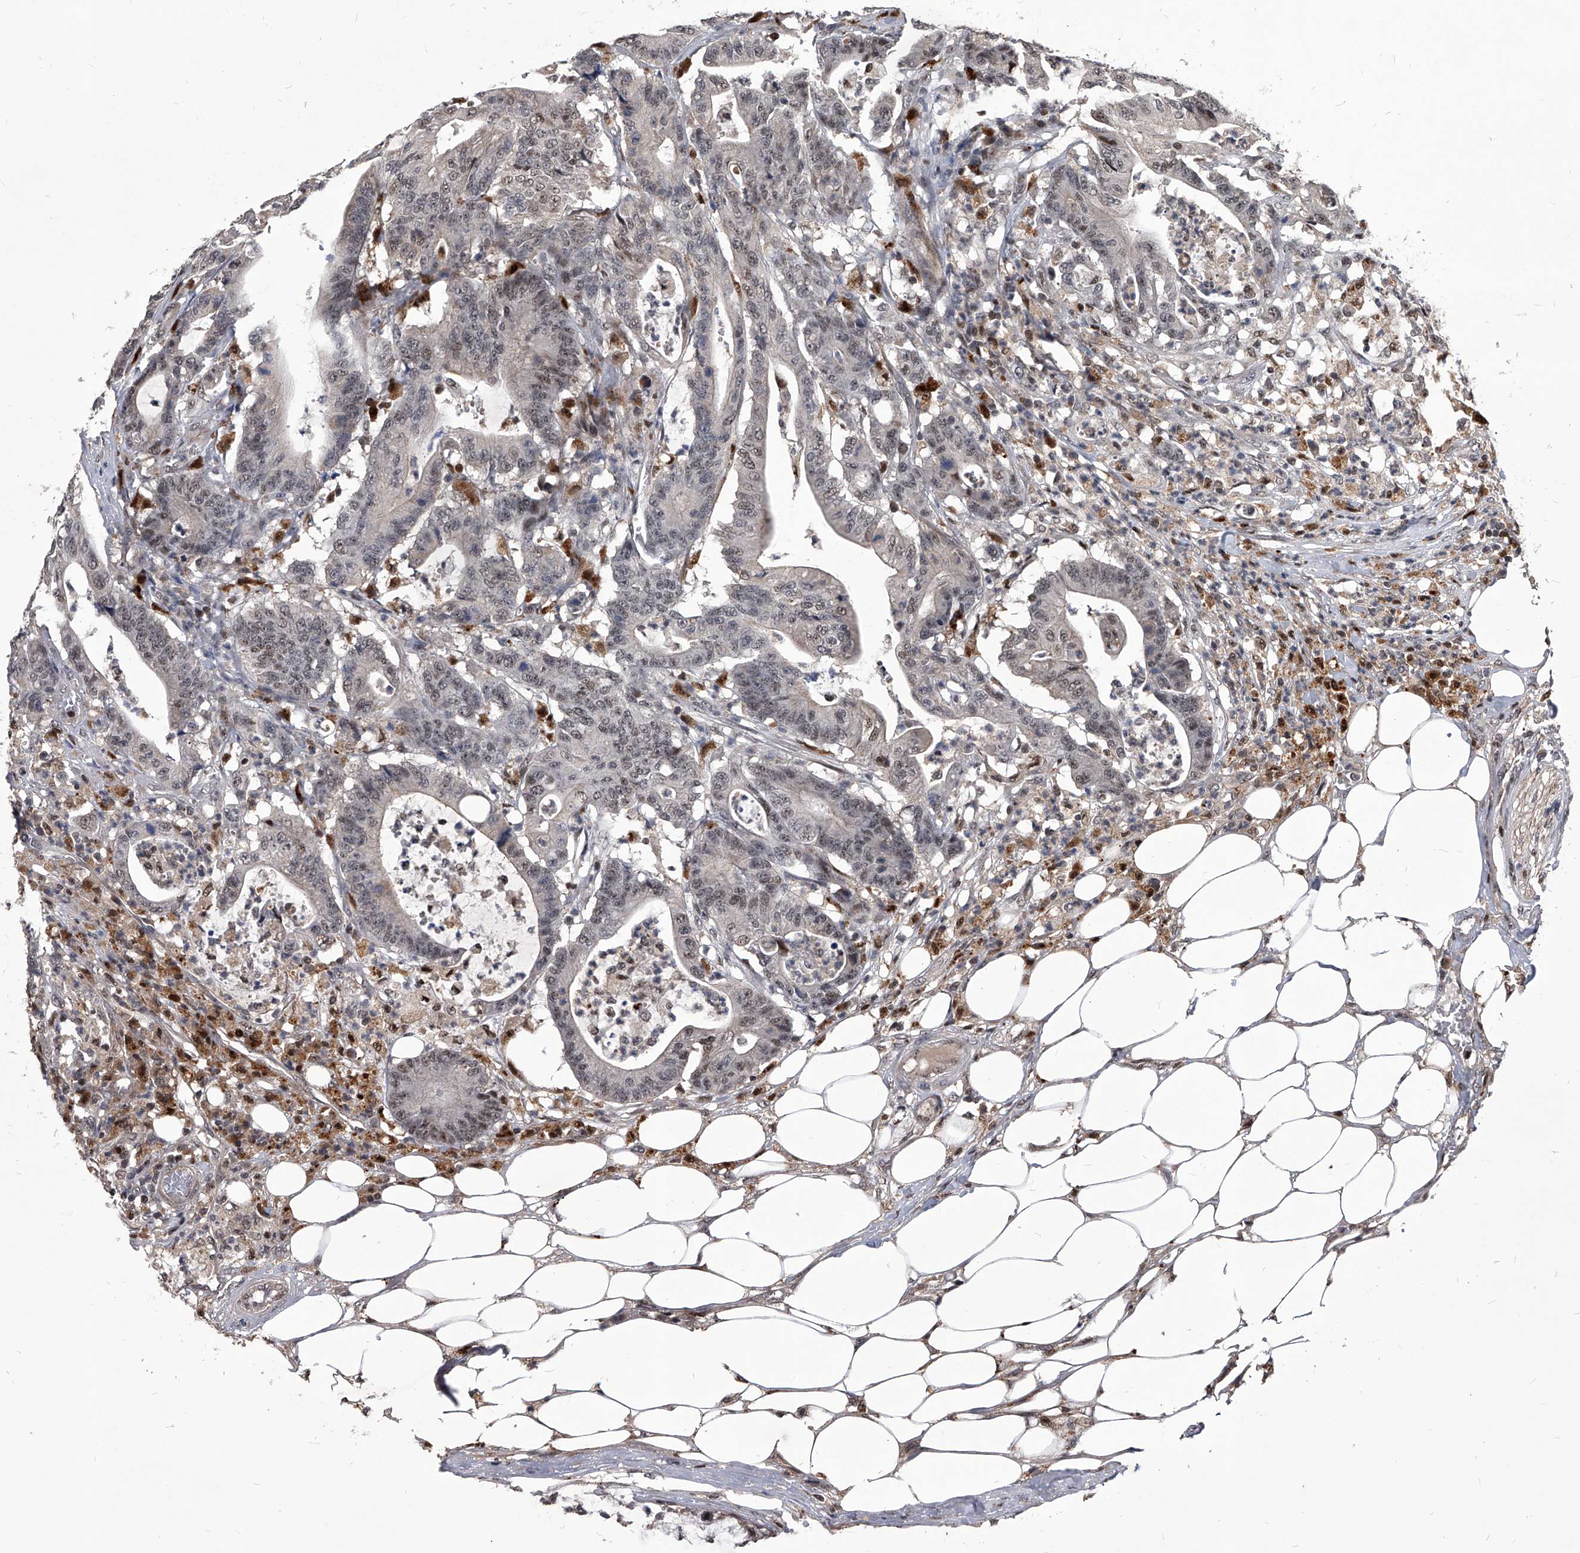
{"staining": {"intensity": "moderate", "quantity": "25%-75%", "location": "nuclear"}, "tissue": "colorectal cancer", "cell_type": "Tumor cells", "image_type": "cancer", "snomed": [{"axis": "morphology", "description": "Adenocarcinoma, NOS"}, {"axis": "topography", "description": "Colon"}], "caption": "About 25%-75% of tumor cells in colorectal adenocarcinoma demonstrate moderate nuclear protein staining as visualized by brown immunohistochemical staining.", "gene": "CMTR1", "patient": {"sex": "female", "age": 84}}